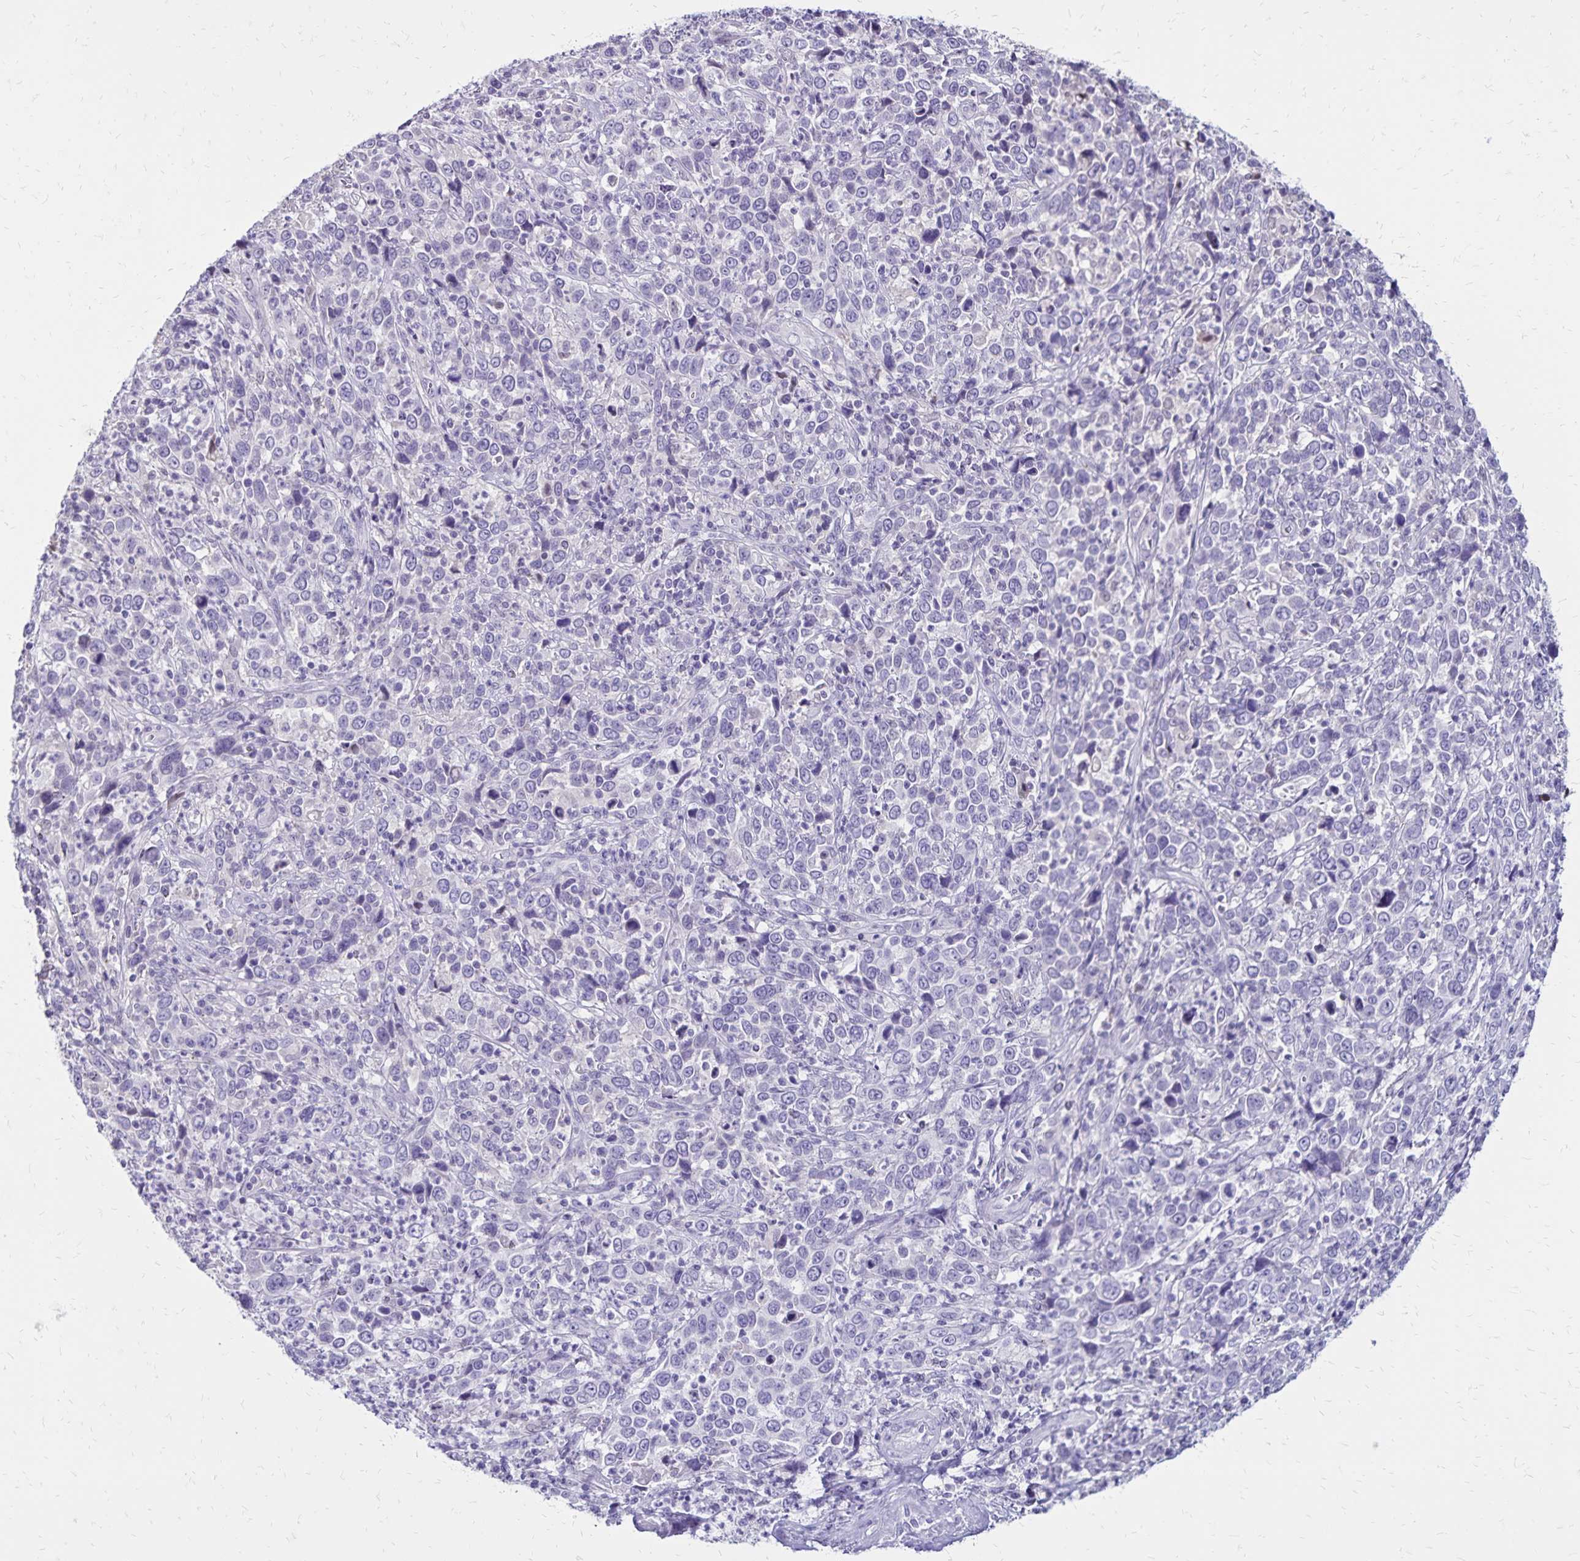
{"staining": {"intensity": "negative", "quantity": "none", "location": "none"}, "tissue": "cervical cancer", "cell_type": "Tumor cells", "image_type": "cancer", "snomed": [{"axis": "morphology", "description": "Squamous cell carcinoma, NOS"}, {"axis": "topography", "description": "Cervix"}], "caption": "Cervical cancer was stained to show a protein in brown. There is no significant expression in tumor cells. (Stains: DAB immunohistochemistry with hematoxylin counter stain, Microscopy: brightfield microscopy at high magnification).", "gene": "SH3GL3", "patient": {"sex": "female", "age": 46}}